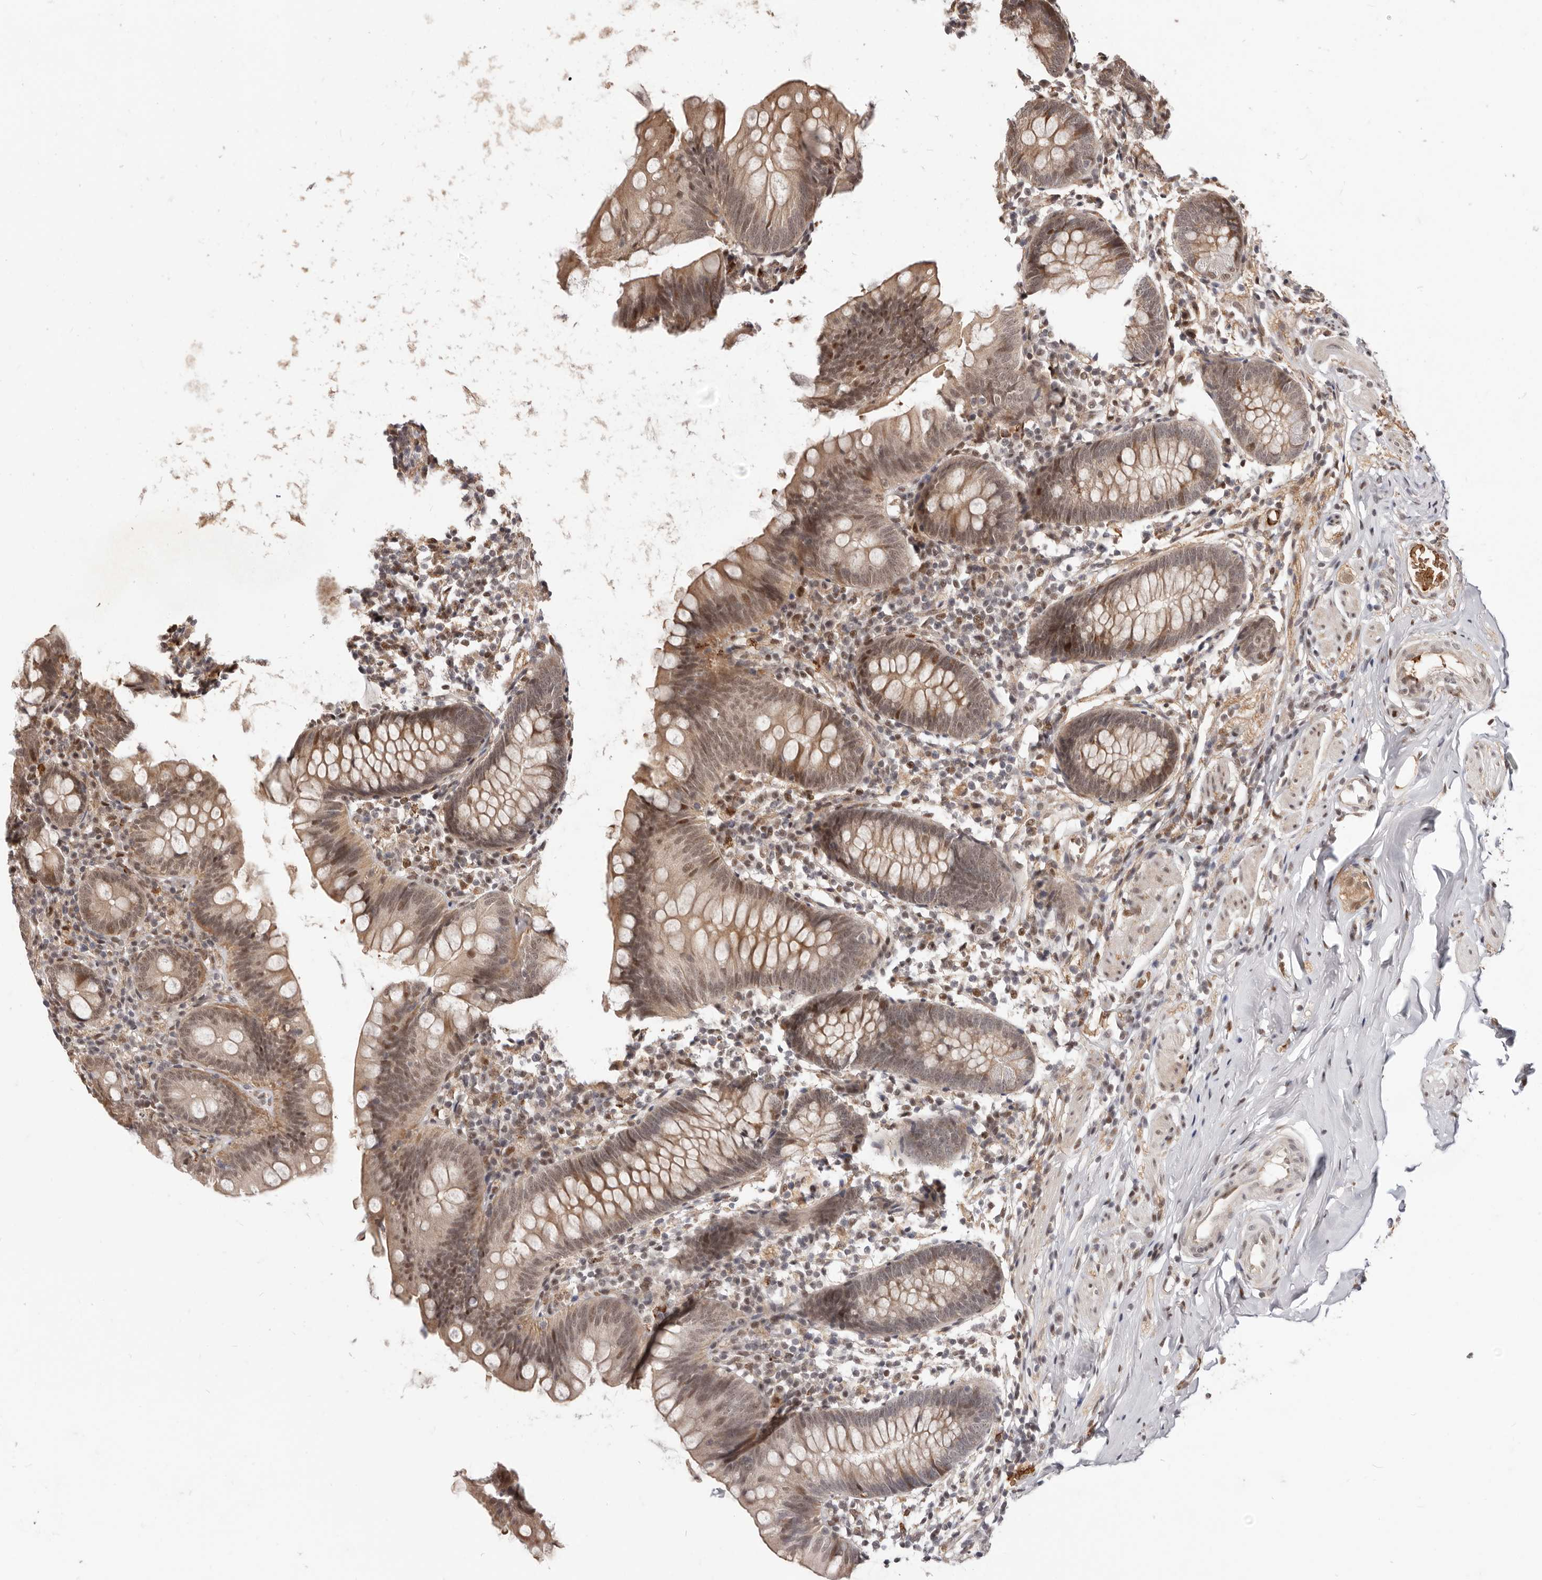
{"staining": {"intensity": "moderate", "quantity": ">75%", "location": "cytoplasmic/membranous,nuclear"}, "tissue": "appendix", "cell_type": "Glandular cells", "image_type": "normal", "snomed": [{"axis": "morphology", "description": "Normal tissue, NOS"}, {"axis": "topography", "description": "Appendix"}], "caption": "The immunohistochemical stain highlights moderate cytoplasmic/membranous,nuclear staining in glandular cells of normal appendix.", "gene": "NCOA3", "patient": {"sex": "female", "age": 62}}